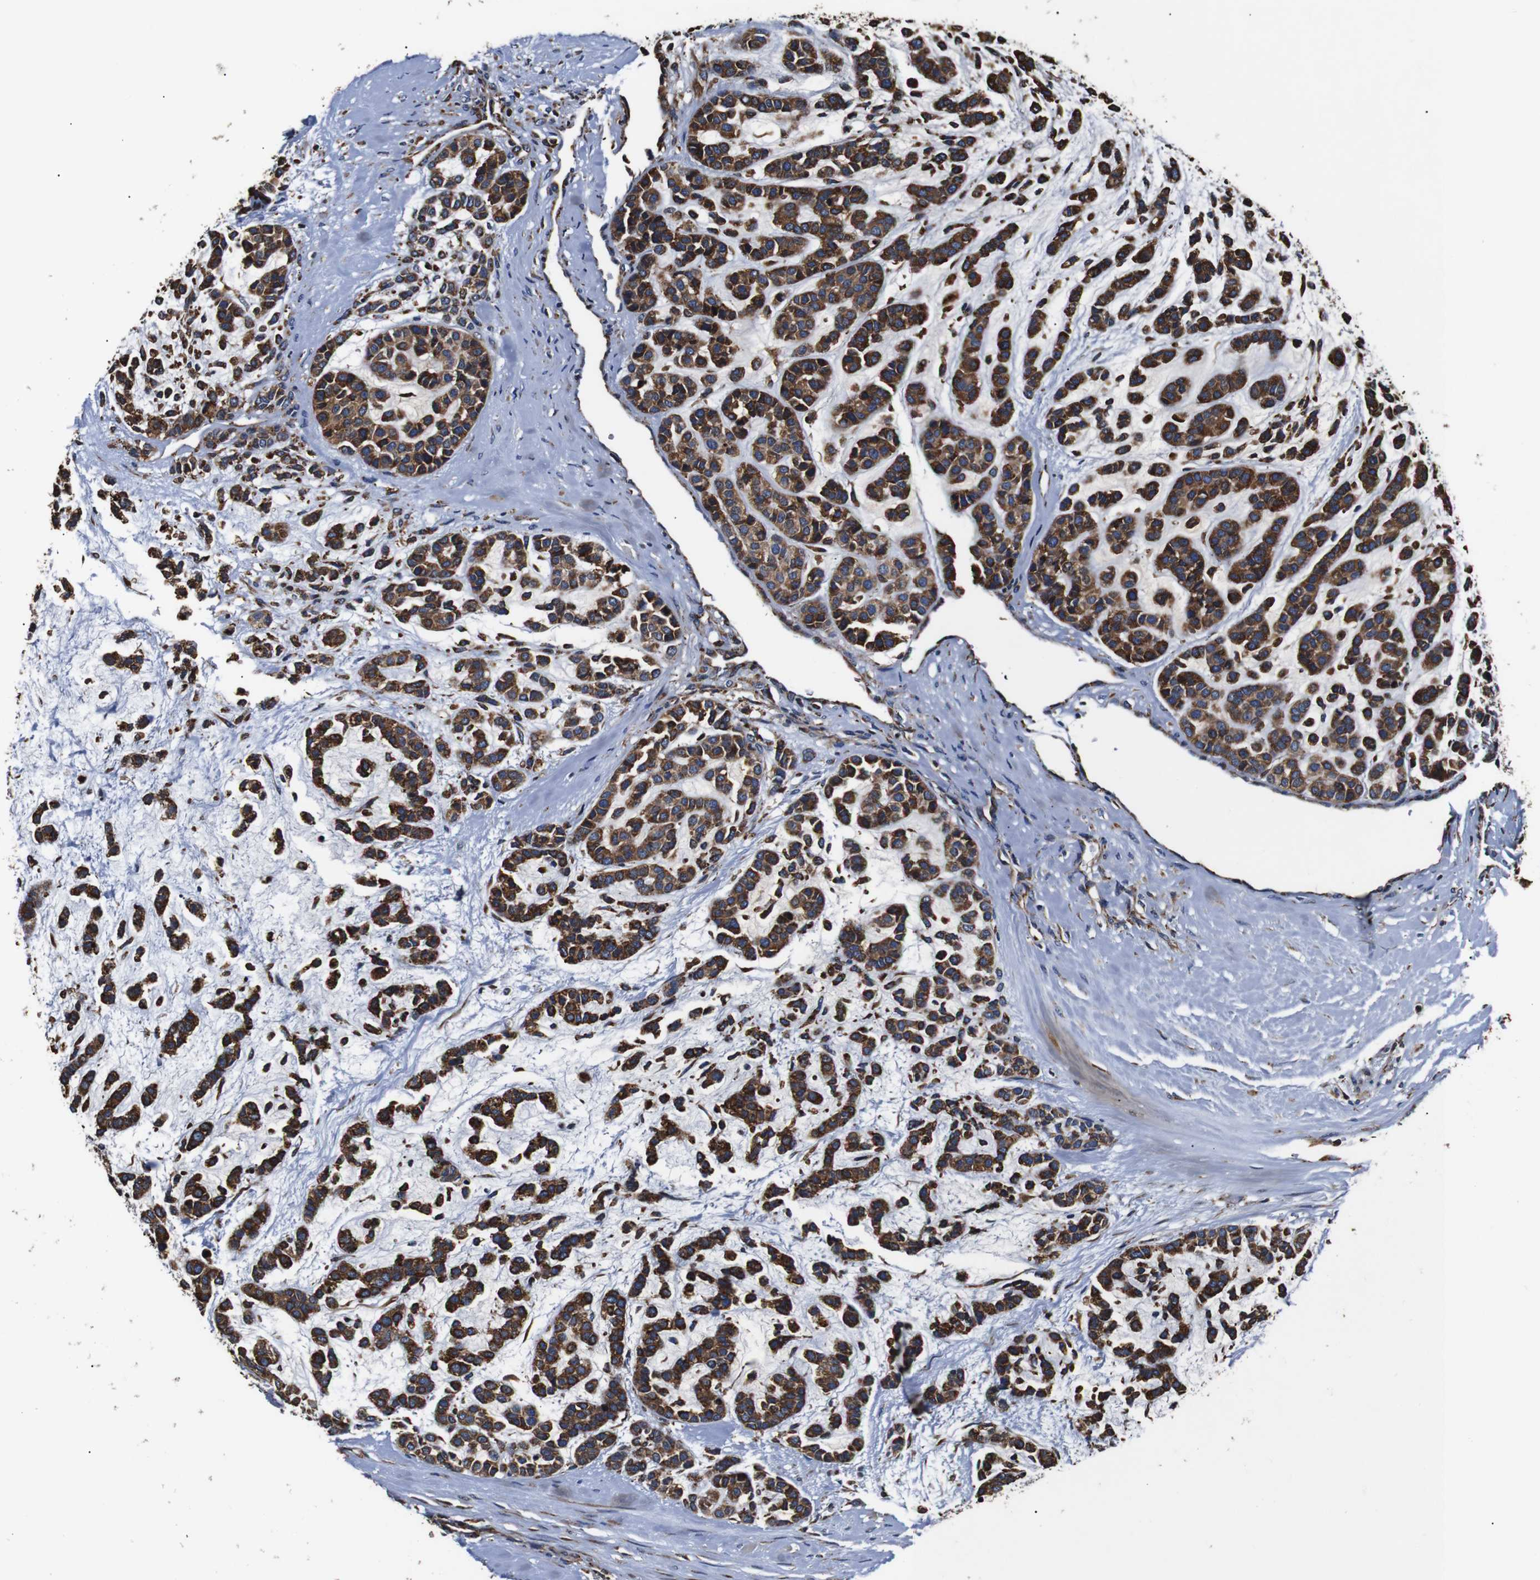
{"staining": {"intensity": "strong", "quantity": ">75%", "location": "cytoplasmic/membranous"}, "tissue": "head and neck cancer", "cell_type": "Tumor cells", "image_type": "cancer", "snomed": [{"axis": "morphology", "description": "Adenocarcinoma, NOS"}, {"axis": "morphology", "description": "Adenoma, NOS"}, {"axis": "topography", "description": "Head-Neck"}], "caption": "Immunohistochemical staining of adenoma (head and neck) shows high levels of strong cytoplasmic/membranous protein positivity in approximately >75% of tumor cells. (Brightfield microscopy of DAB IHC at high magnification).", "gene": "HHIP", "patient": {"sex": "female", "age": 55}}